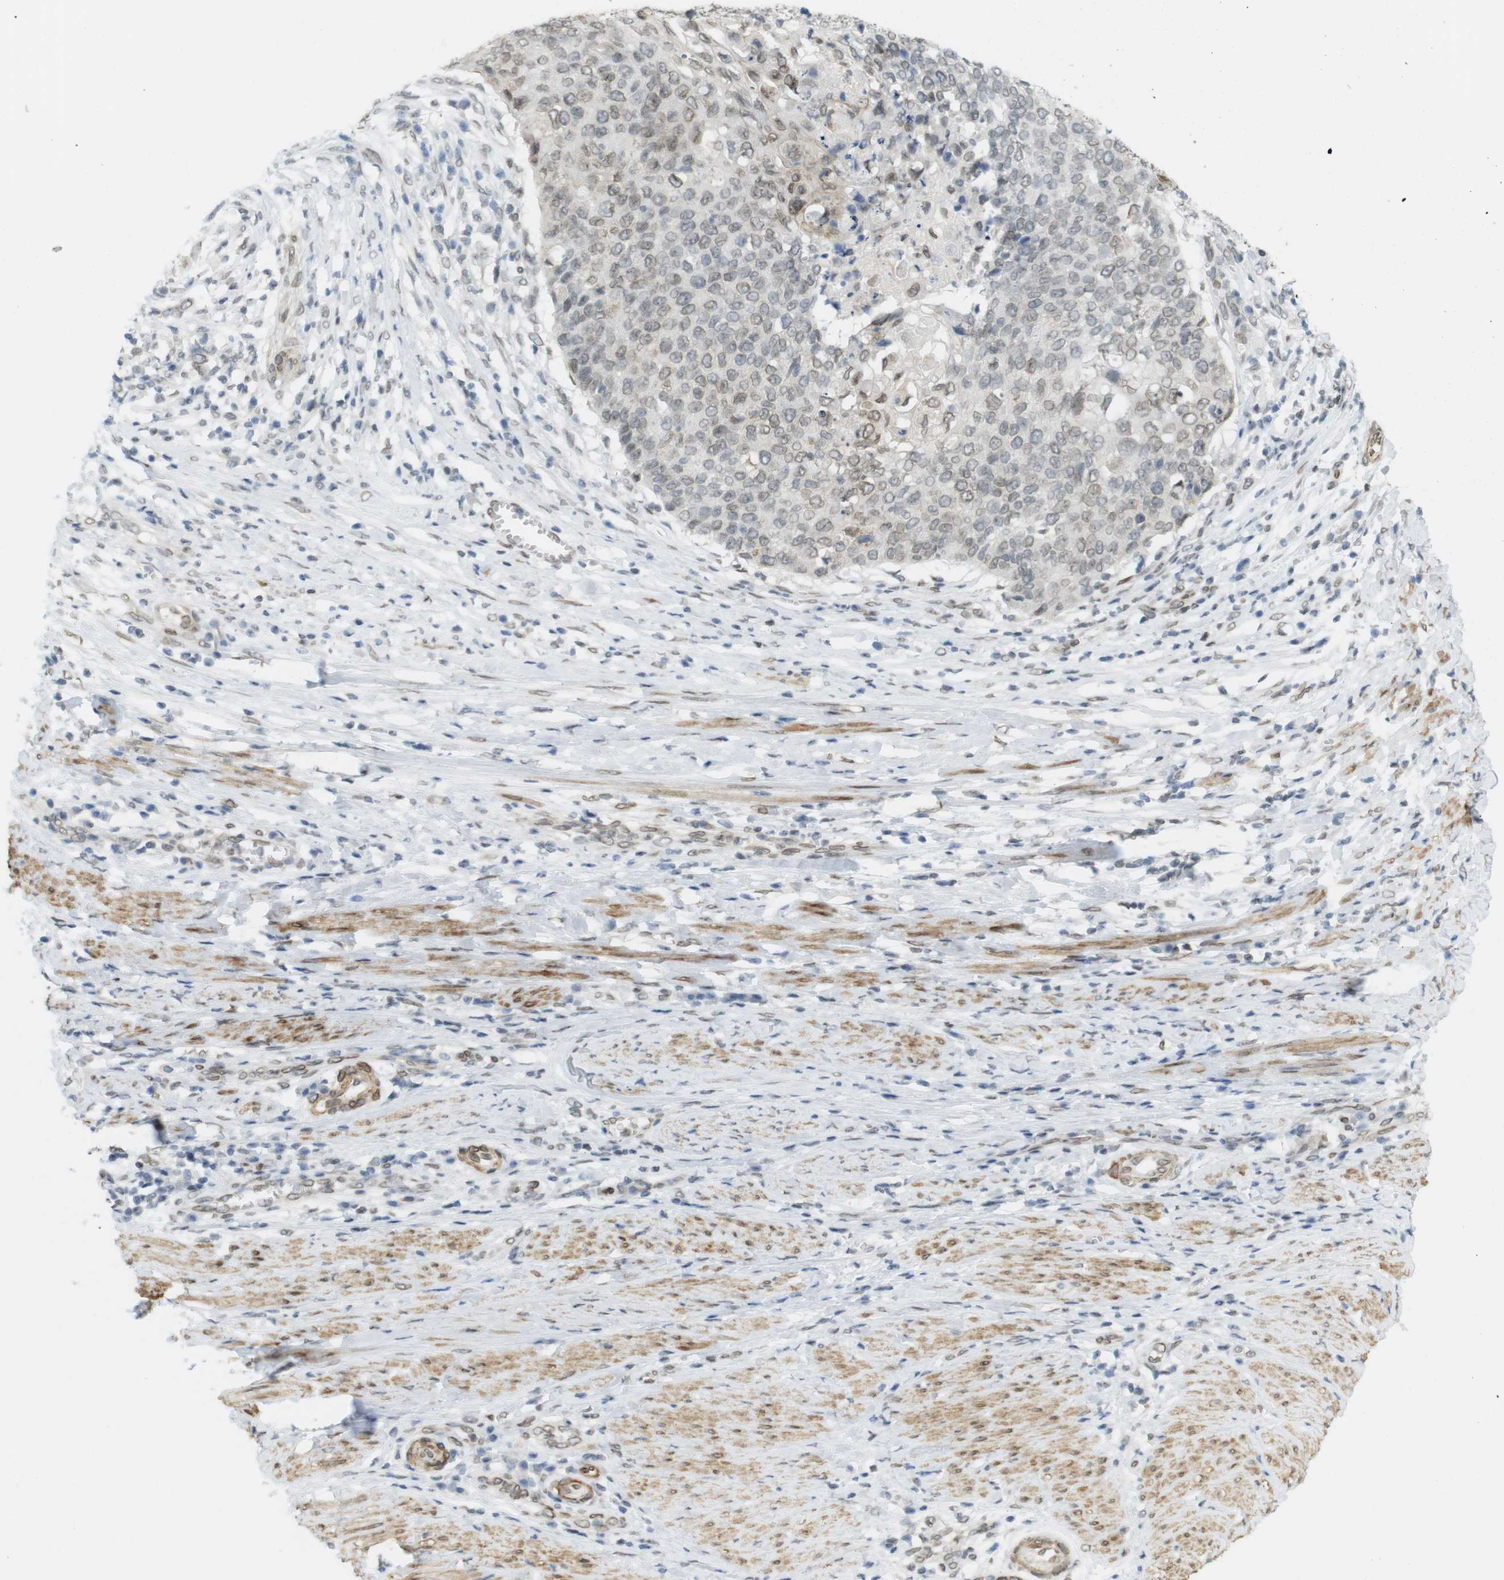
{"staining": {"intensity": "moderate", "quantity": "<25%", "location": "cytoplasmic/membranous,nuclear"}, "tissue": "cervical cancer", "cell_type": "Tumor cells", "image_type": "cancer", "snomed": [{"axis": "morphology", "description": "Squamous cell carcinoma, NOS"}, {"axis": "topography", "description": "Cervix"}], "caption": "Tumor cells display low levels of moderate cytoplasmic/membranous and nuclear positivity in approximately <25% of cells in human cervical cancer.", "gene": "ARL6IP6", "patient": {"sex": "female", "age": 39}}